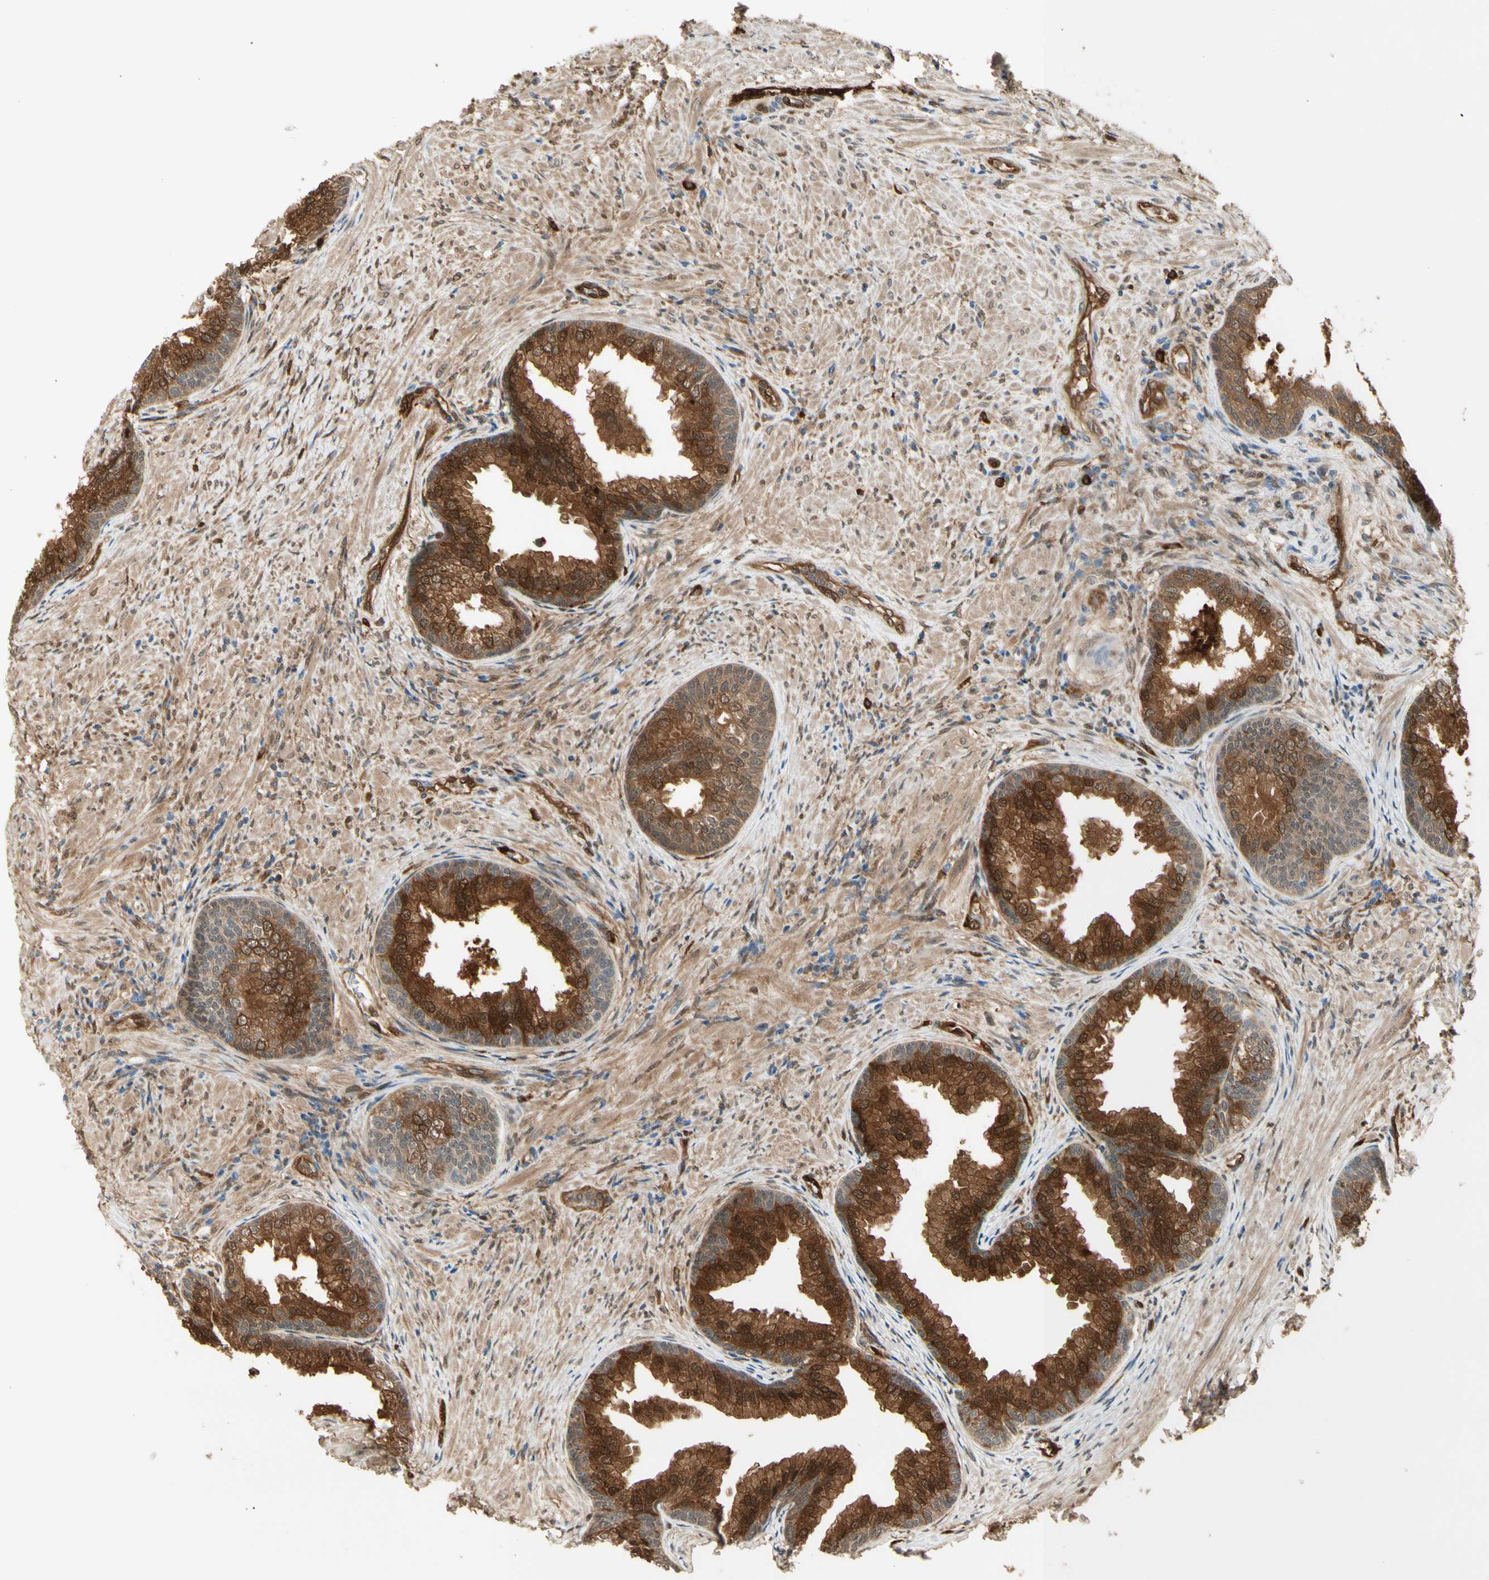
{"staining": {"intensity": "strong", "quantity": ">75%", "location": "cytoplasmic/membranous,nuclear"}, "tissue": "prostate", "cell_type": "Glandular cells", "image_type": "normal", "snomed": [{"axis": "morphology", "description": "Normal tissue, NOS"}, {"axis": "topography", "description": "Prostate"}], "caption": "Protein staining of normal prostate reveals strong cytoplasmic/membranous,nuclear staining in approximately >75% of glandular cells. (DAB (3,3'-diaminobenzidine) IHC with brightfield microscopy, high magnification).", "gene": "SERPINB6", "patient": {"sex": "male", "age": 76}}